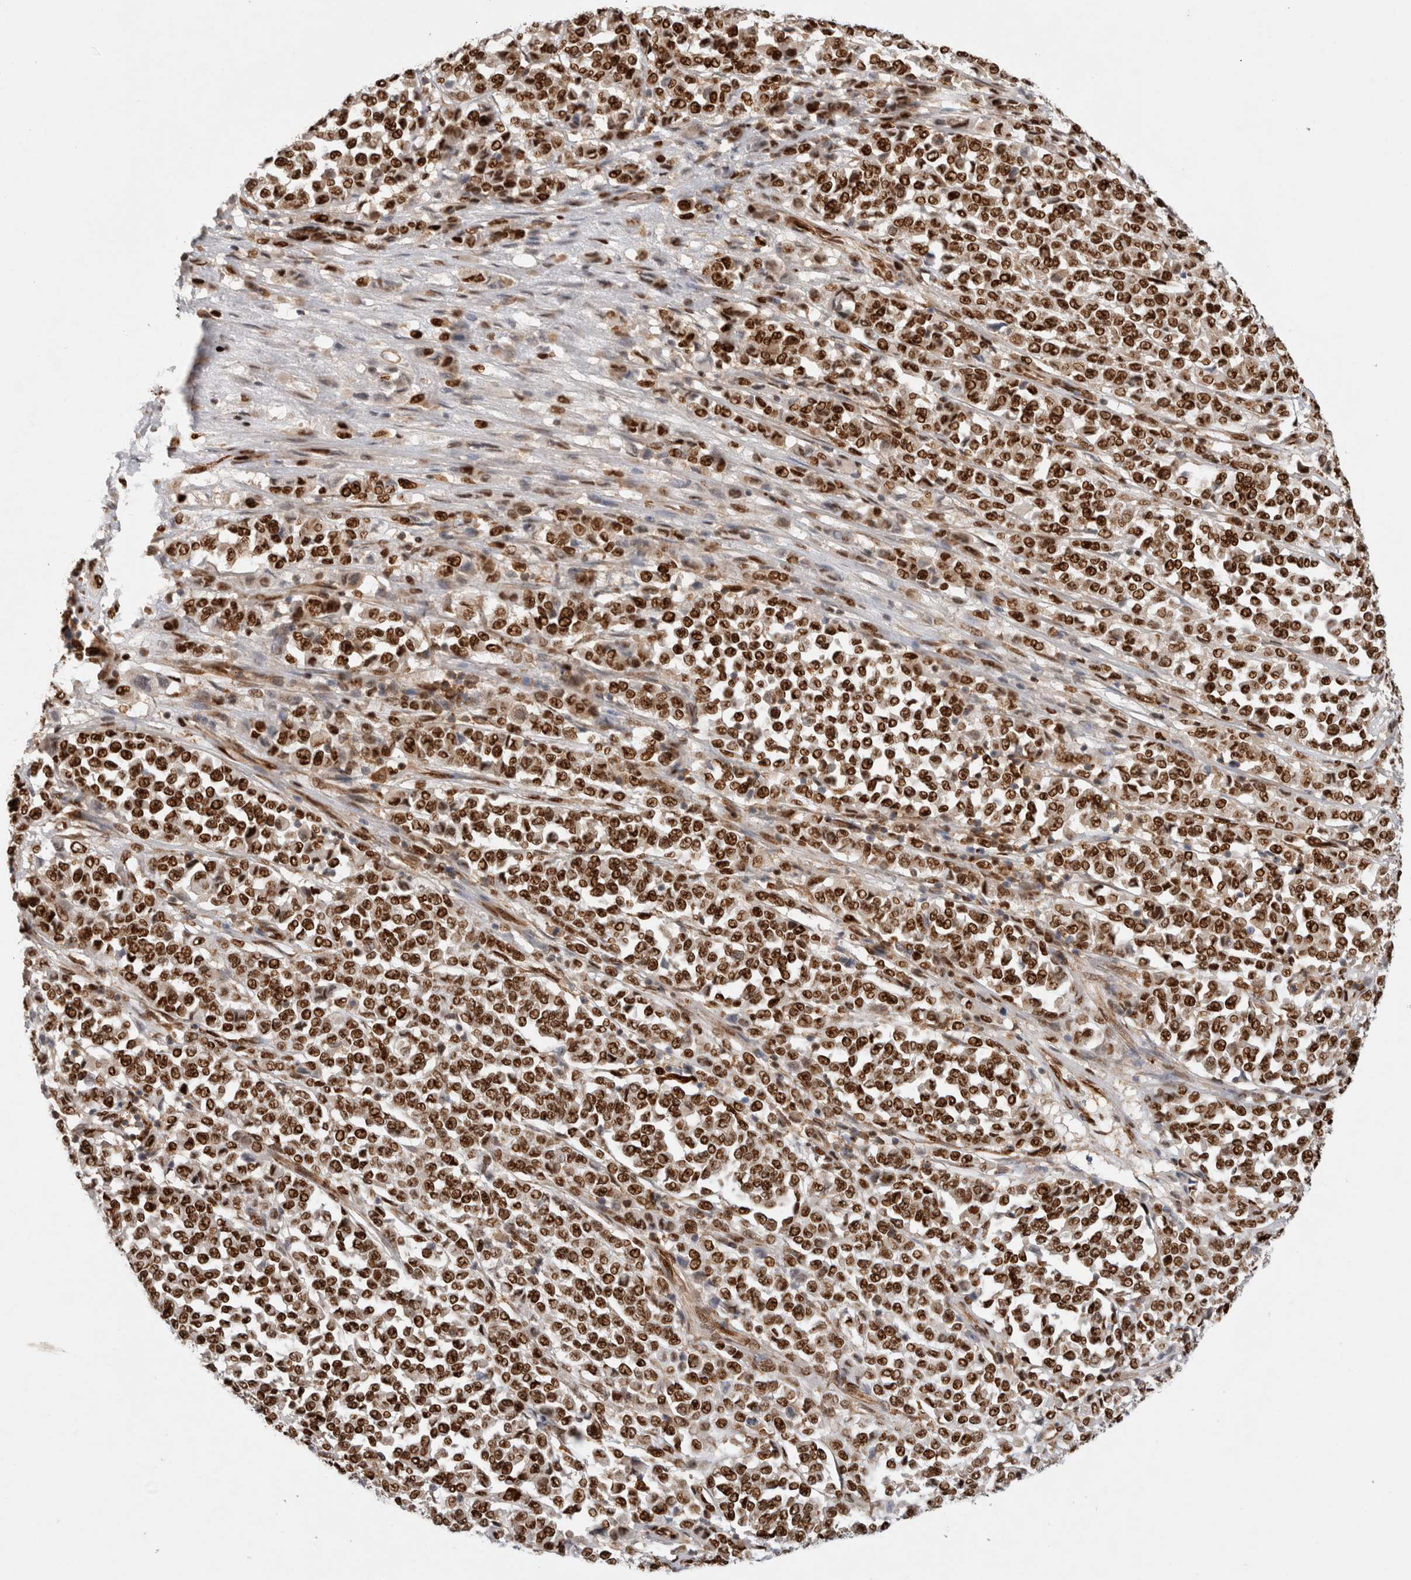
{"staining": {"intensity": "strong", "quantity": ">75%", "location": "nuclear"}, "tissue": "melanoma", "cell_type": "Tumor cells", "image_type": "cancer", "snomed": [{"axis": "morphology", "description": "Malignant melanoma, Metastatic site"}, {"axis": "topography", "description": "Pancreas"}], "caption": "Malignant melanoma (metastatic site) stained with DAB immunohistochemistry shows high levels of strong nuclear staining in about >75% of tumor cells.", "gene": "TCF4", "patient": {"sex": "female", "age": 30}}